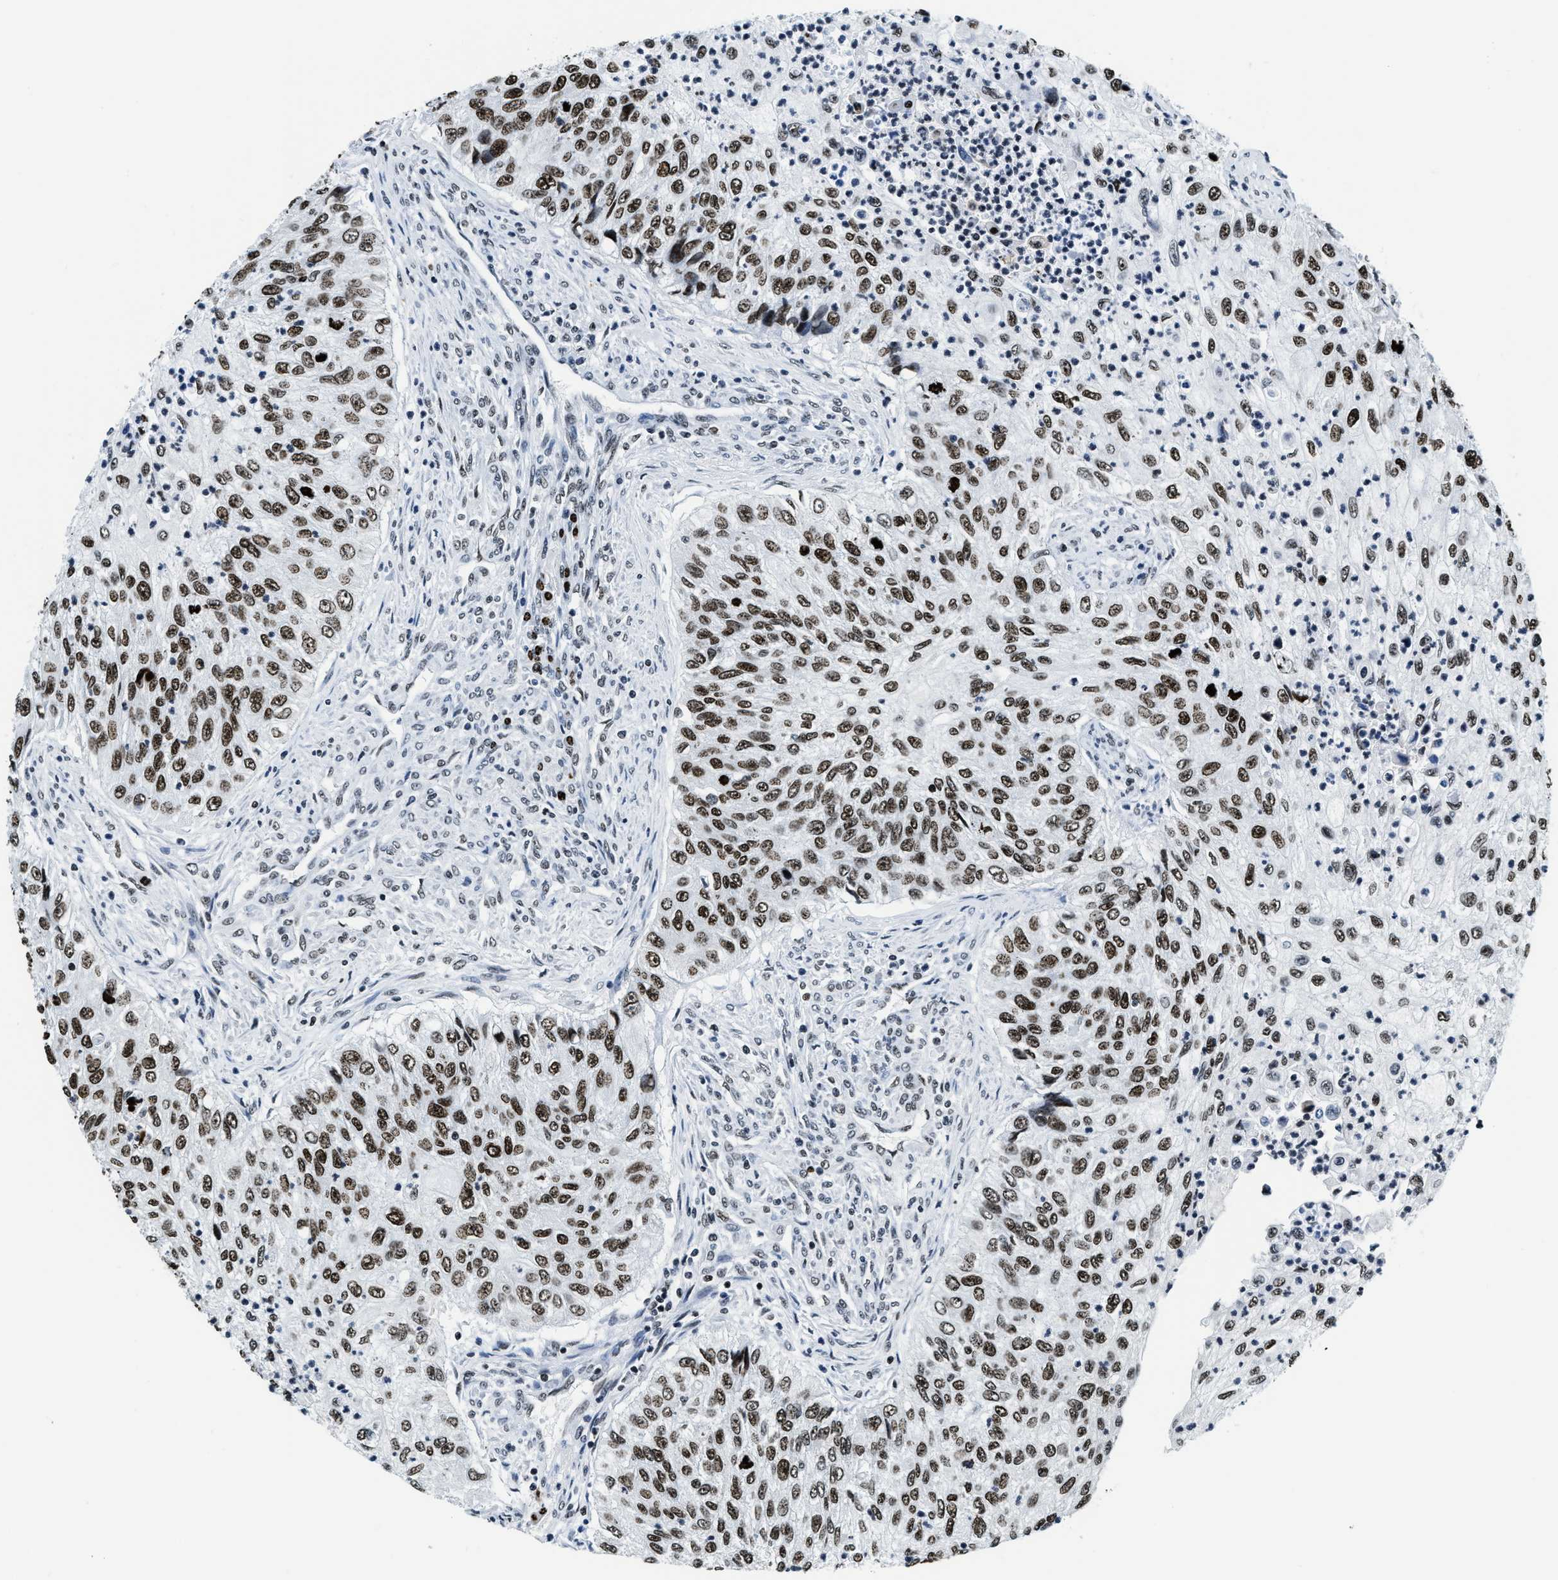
{"staining": {"intensity": "strong", "quantity": ">75%", "location": "nuclear"}, "tissue": "urothelial cancer", "cell_type": "Tumor cells", "image_type": "cancer", "snomed": [{"axis": "morphology", "description": "Urothelial carcinoma, High grade"}, {"axis": "topography", "description": "Urinary bladder"}], "caption": "Tumor cells show high levels of strong nuclear positivity in about >75% of cells in human high-grade urothelial carcinoma.", "gene": "TOP1", "patient": {"sex": "female", "age": 60}}